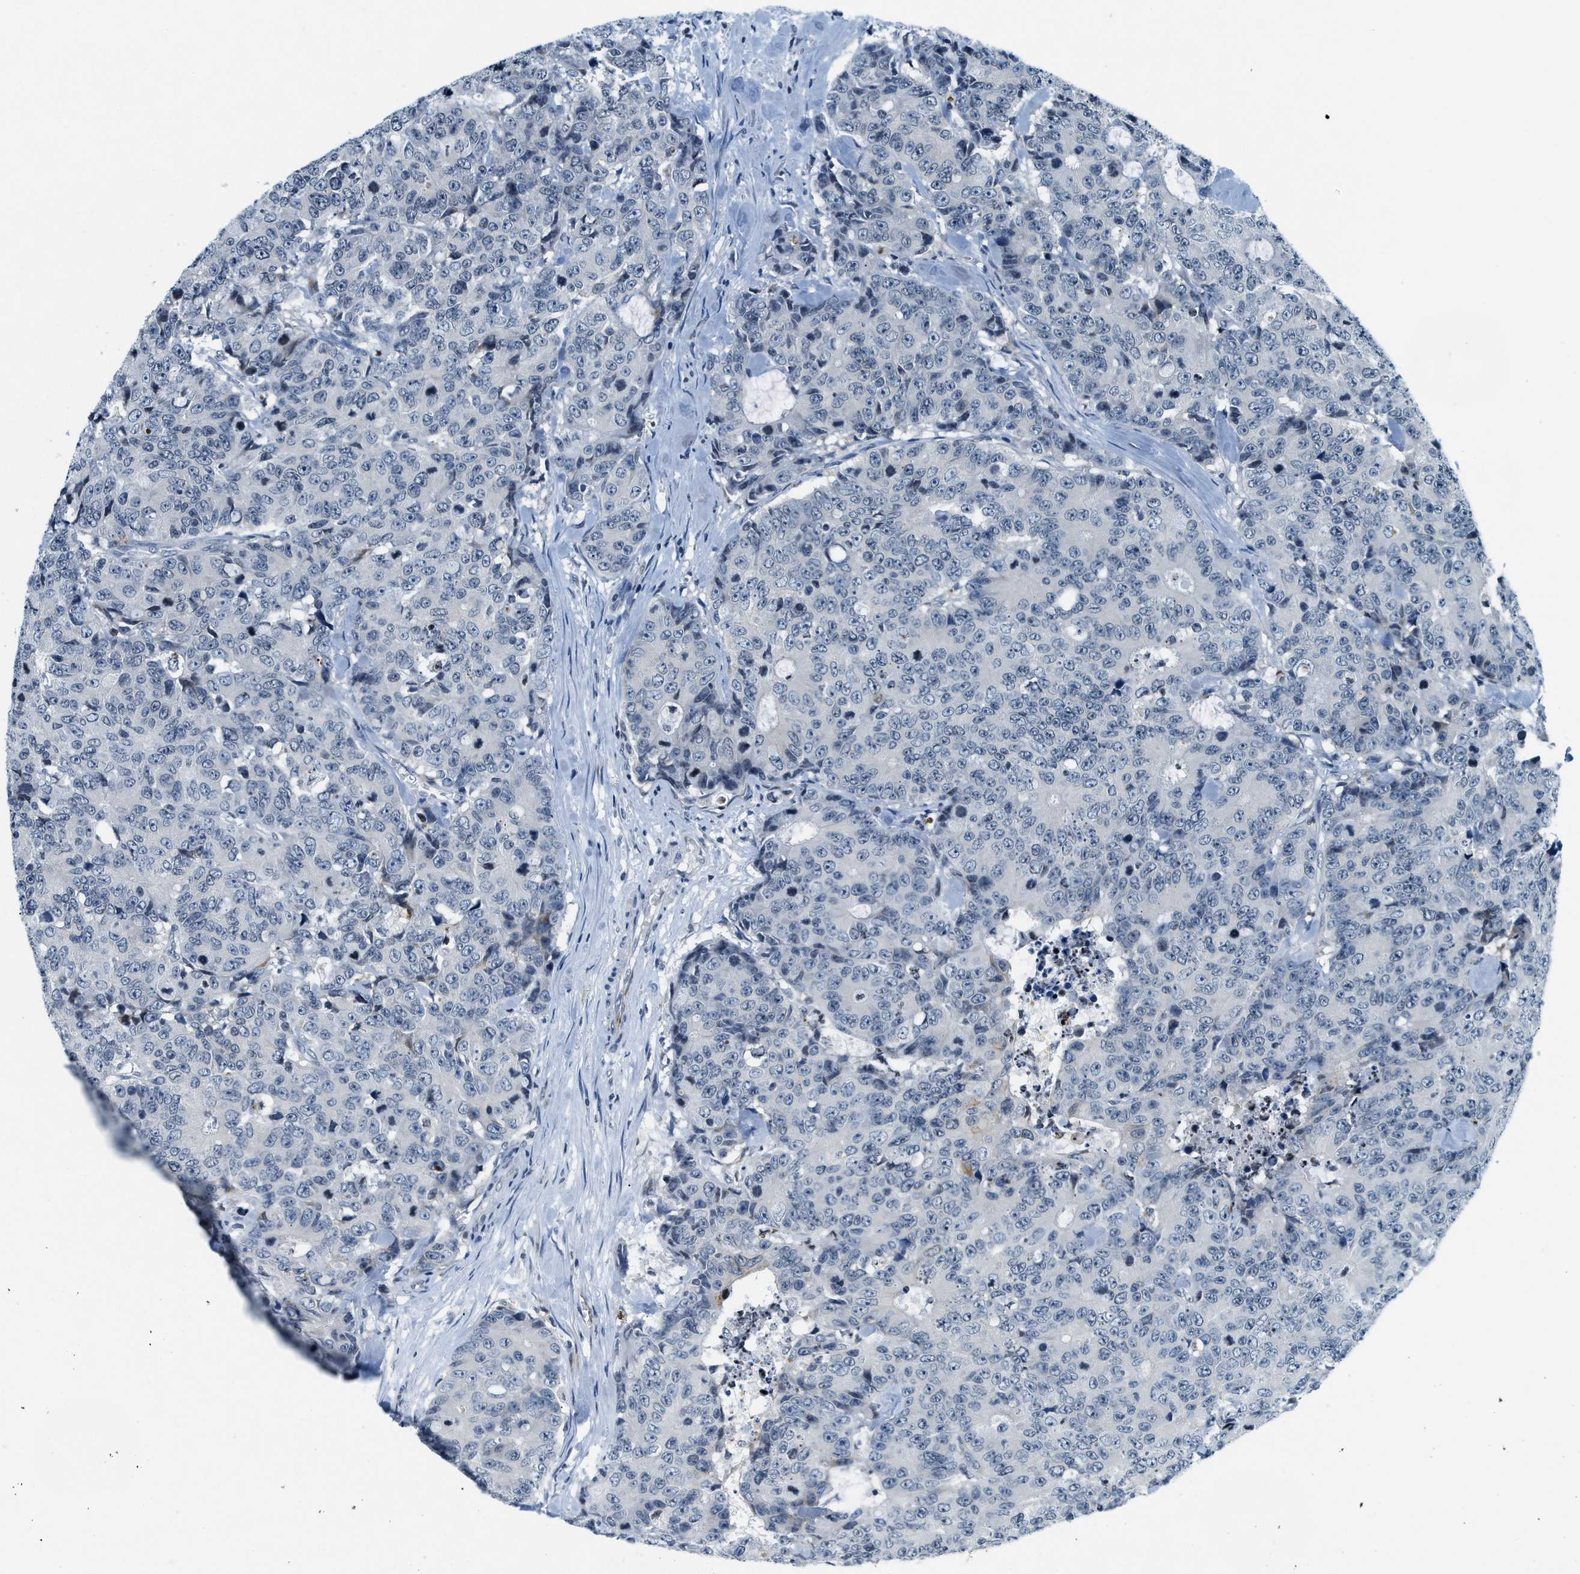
{"staining": {"intensity": "negative", "quantity": "none", "location": "none"}, "tissue": "colorectal cancer", "cell_type": "Tumor cells", "image_type": "cancer", "snomed": [{"axis": "morphology", "description": "Adenocarcinoma, NOS"}, {"axis": "topography", "description": "Colon"}], "caption": "Immunohistochemical staining of human colorectal adenocarcinoma reveals no significant staining in tumor cells.", "gene": "UVRAG", "patient": {"sex": "female", "age": 86}}